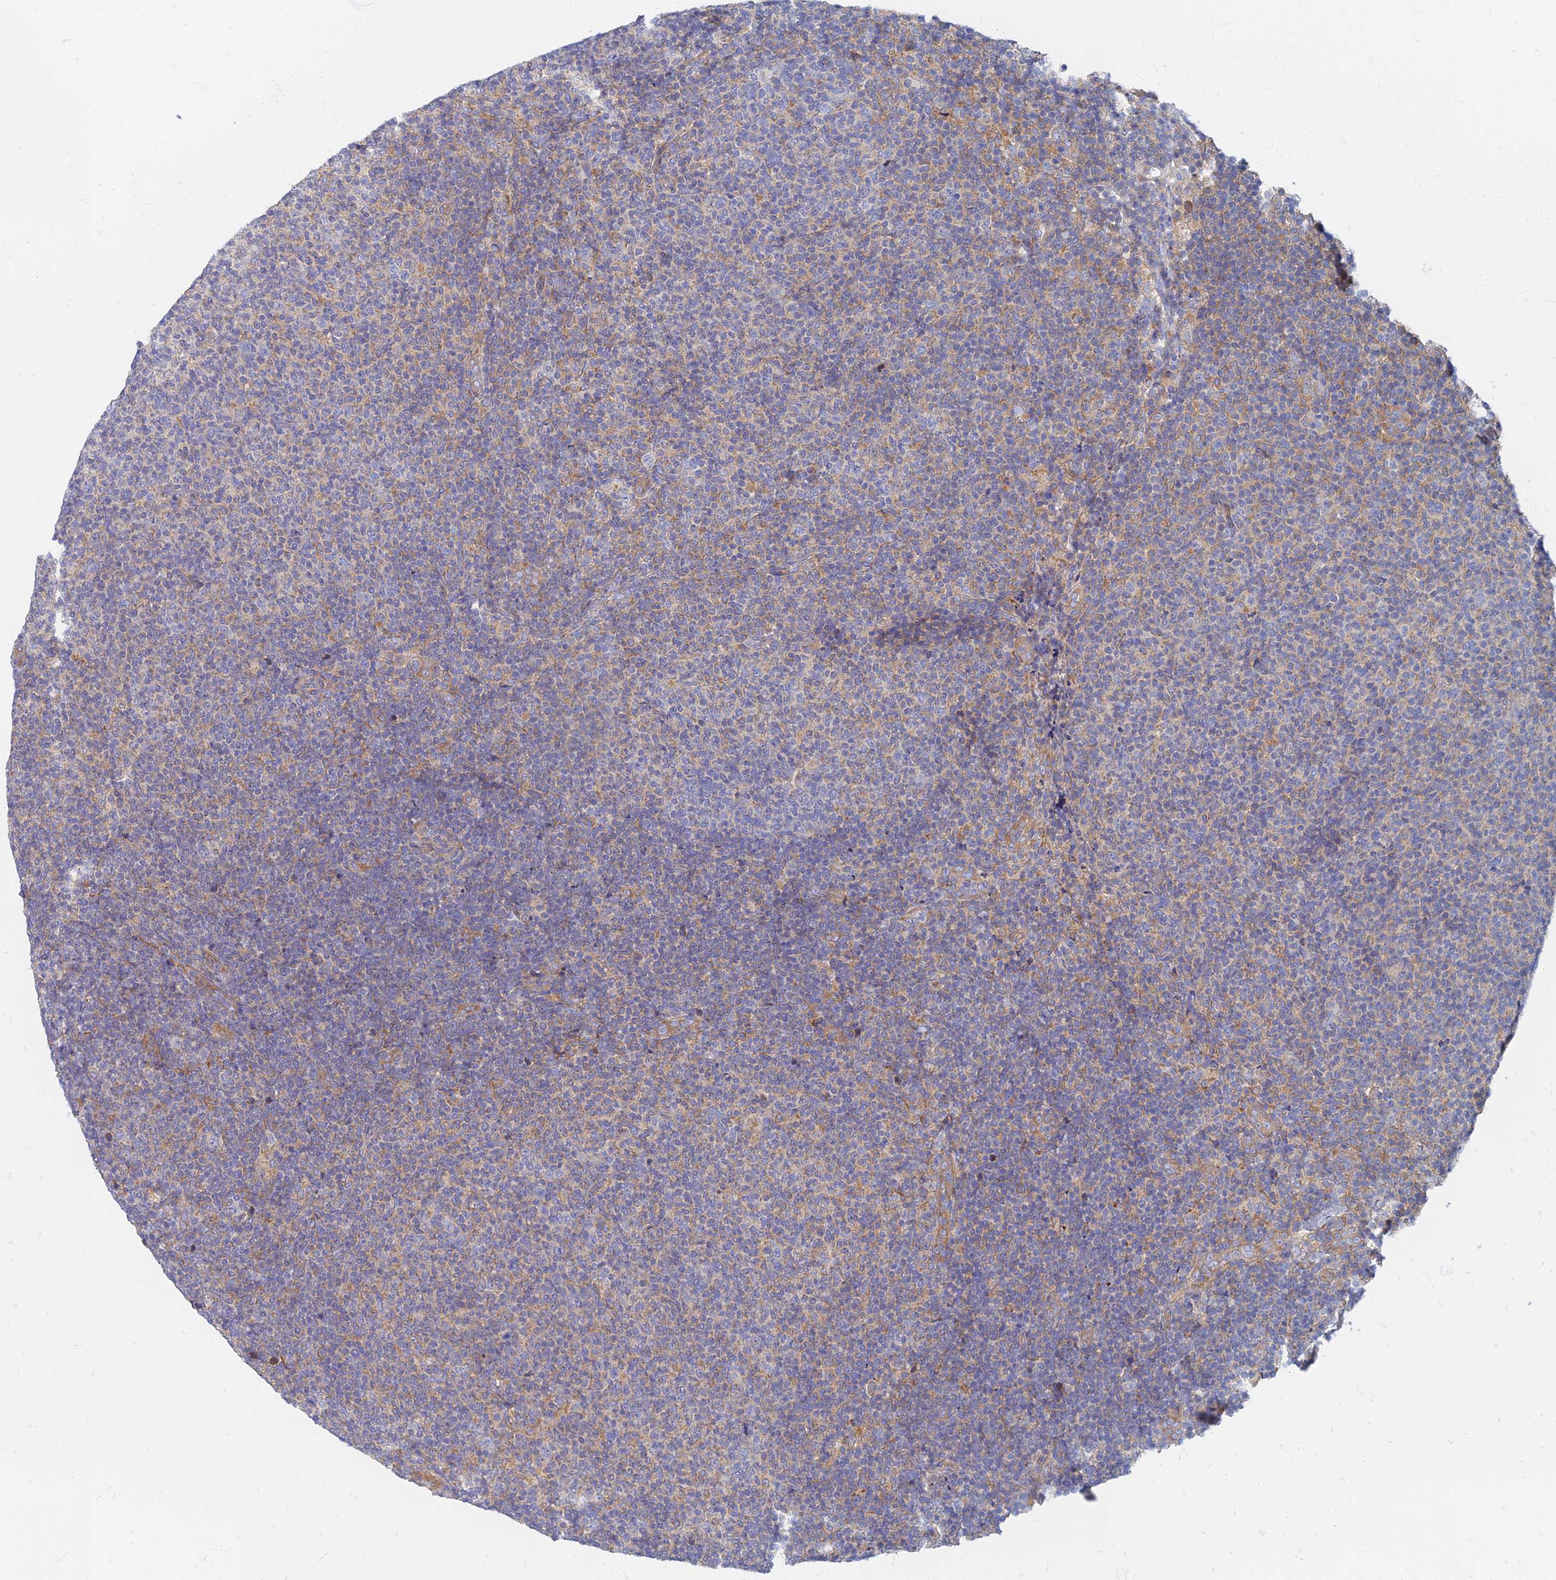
{"staining": {"intensity": "negative", "quantity": "none", "location": "none"}, "tissue": "lymphoma", "cell_type": "Tumor cells", "image_type": "cancer", "snomed": [{"axis": "morphology", "description": "Malignant lymphoma, non-Hodgkin's type, Low grade"}, {"axis": "topography", "description": "Lymph node"}], "caption": "Lymphoma stained for a protein using immunohistochemistry shows no staining tumor cells.", "gene": "TMEM44", "patient": {"sex": "male", "age": 66}}